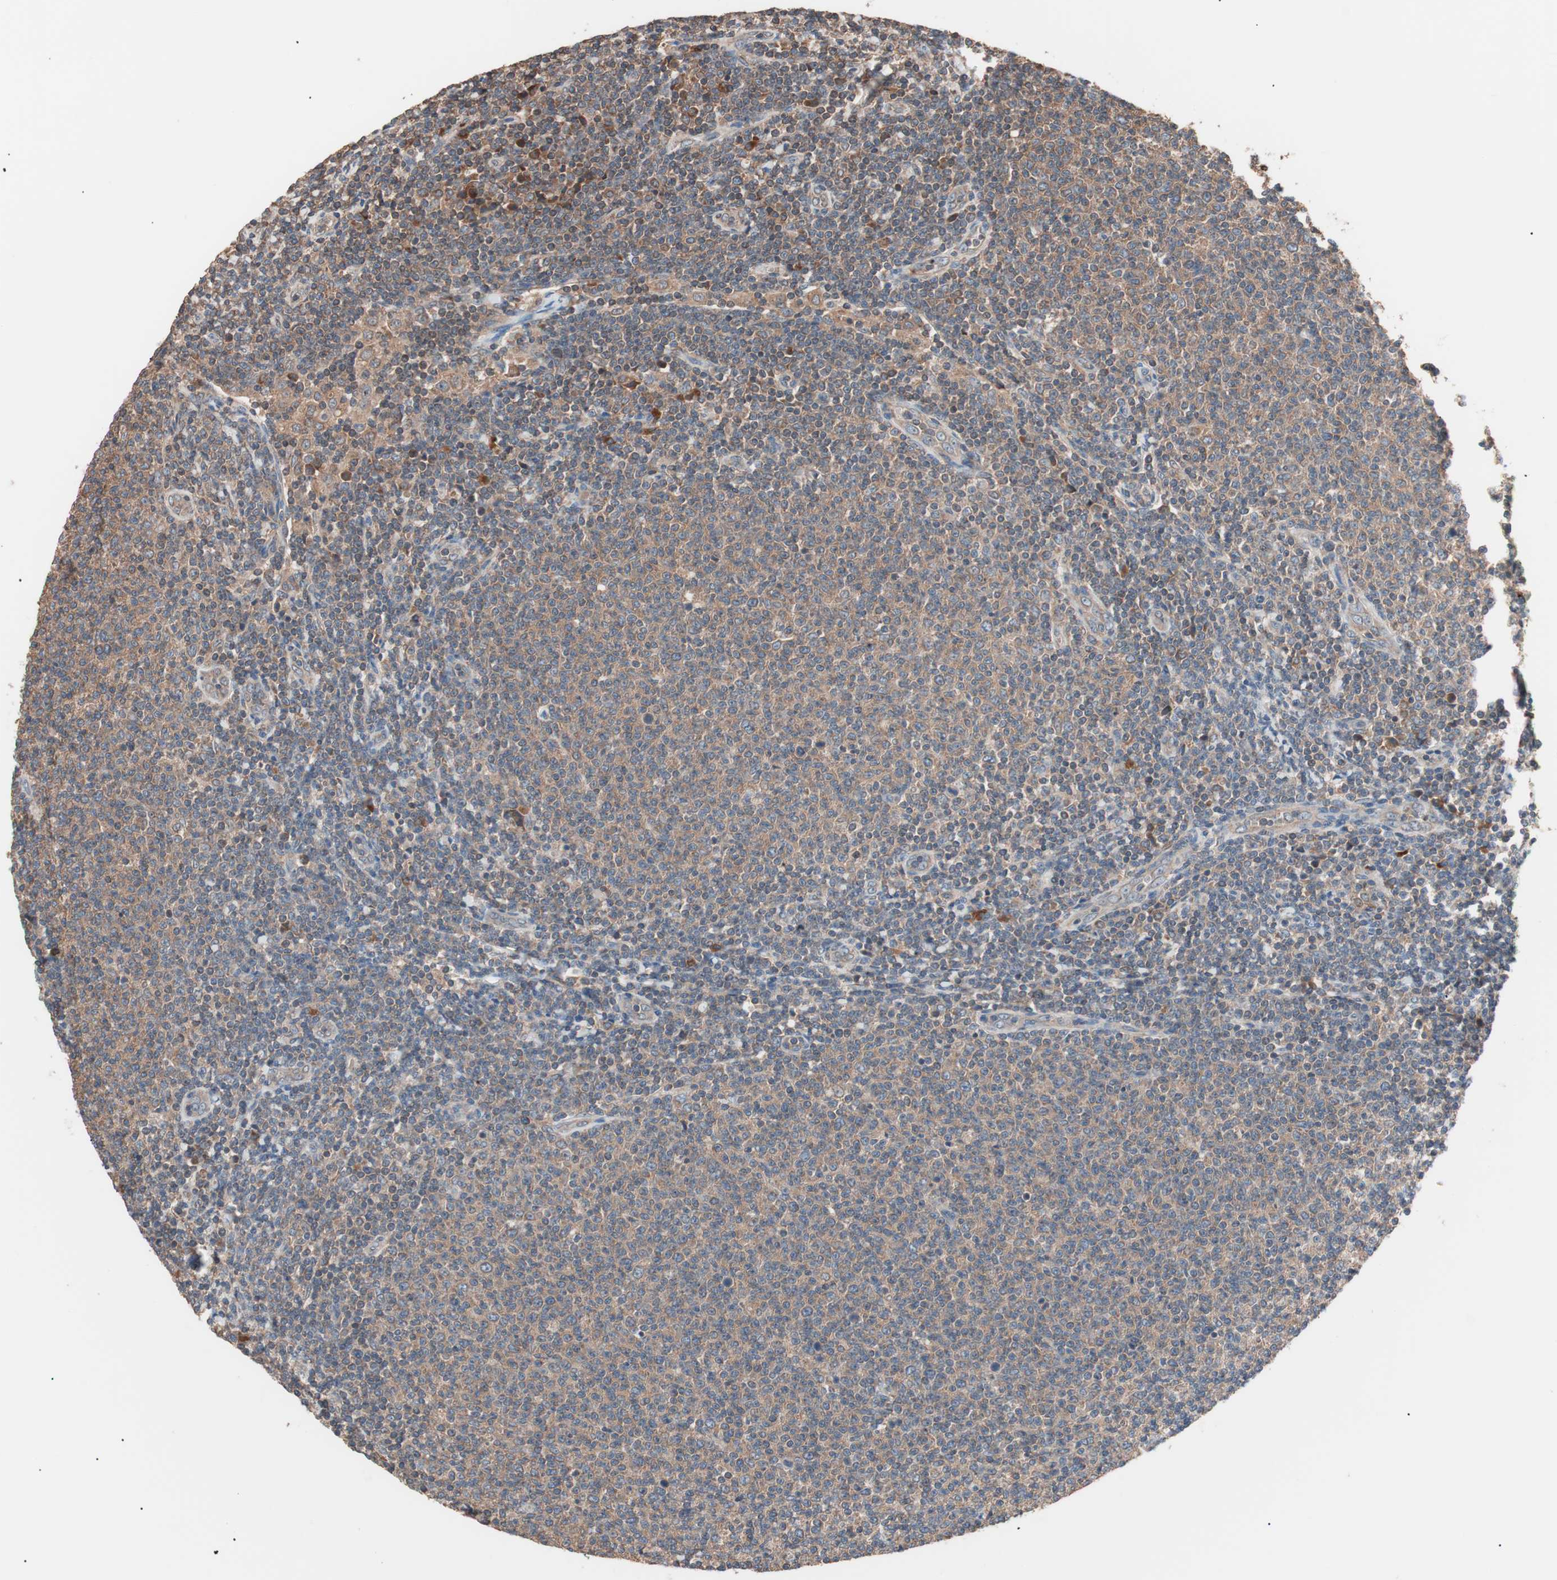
{"staining": {"intensity": "moderate", "quantity": ">75%", "location": "cytoplasmic/membranous"}, "tissue": "lymphoma", "cell_type": "Tumor cells", "image_type": "cancer", "snomed": [{"axis": "morphology", "description": "Malignant lymphoma, non-Hodgkin's type, Low grade"}, {"axis": "topography", "description": "Lymph node"}], "caption": "Lymphoma stained with a brown dye exhibits moderate cytoplasmic/membranous positive staining in about >75% of tumor cells.", "gene": "GLYCTK", "patient": {"sex": "male", "age": 66}}